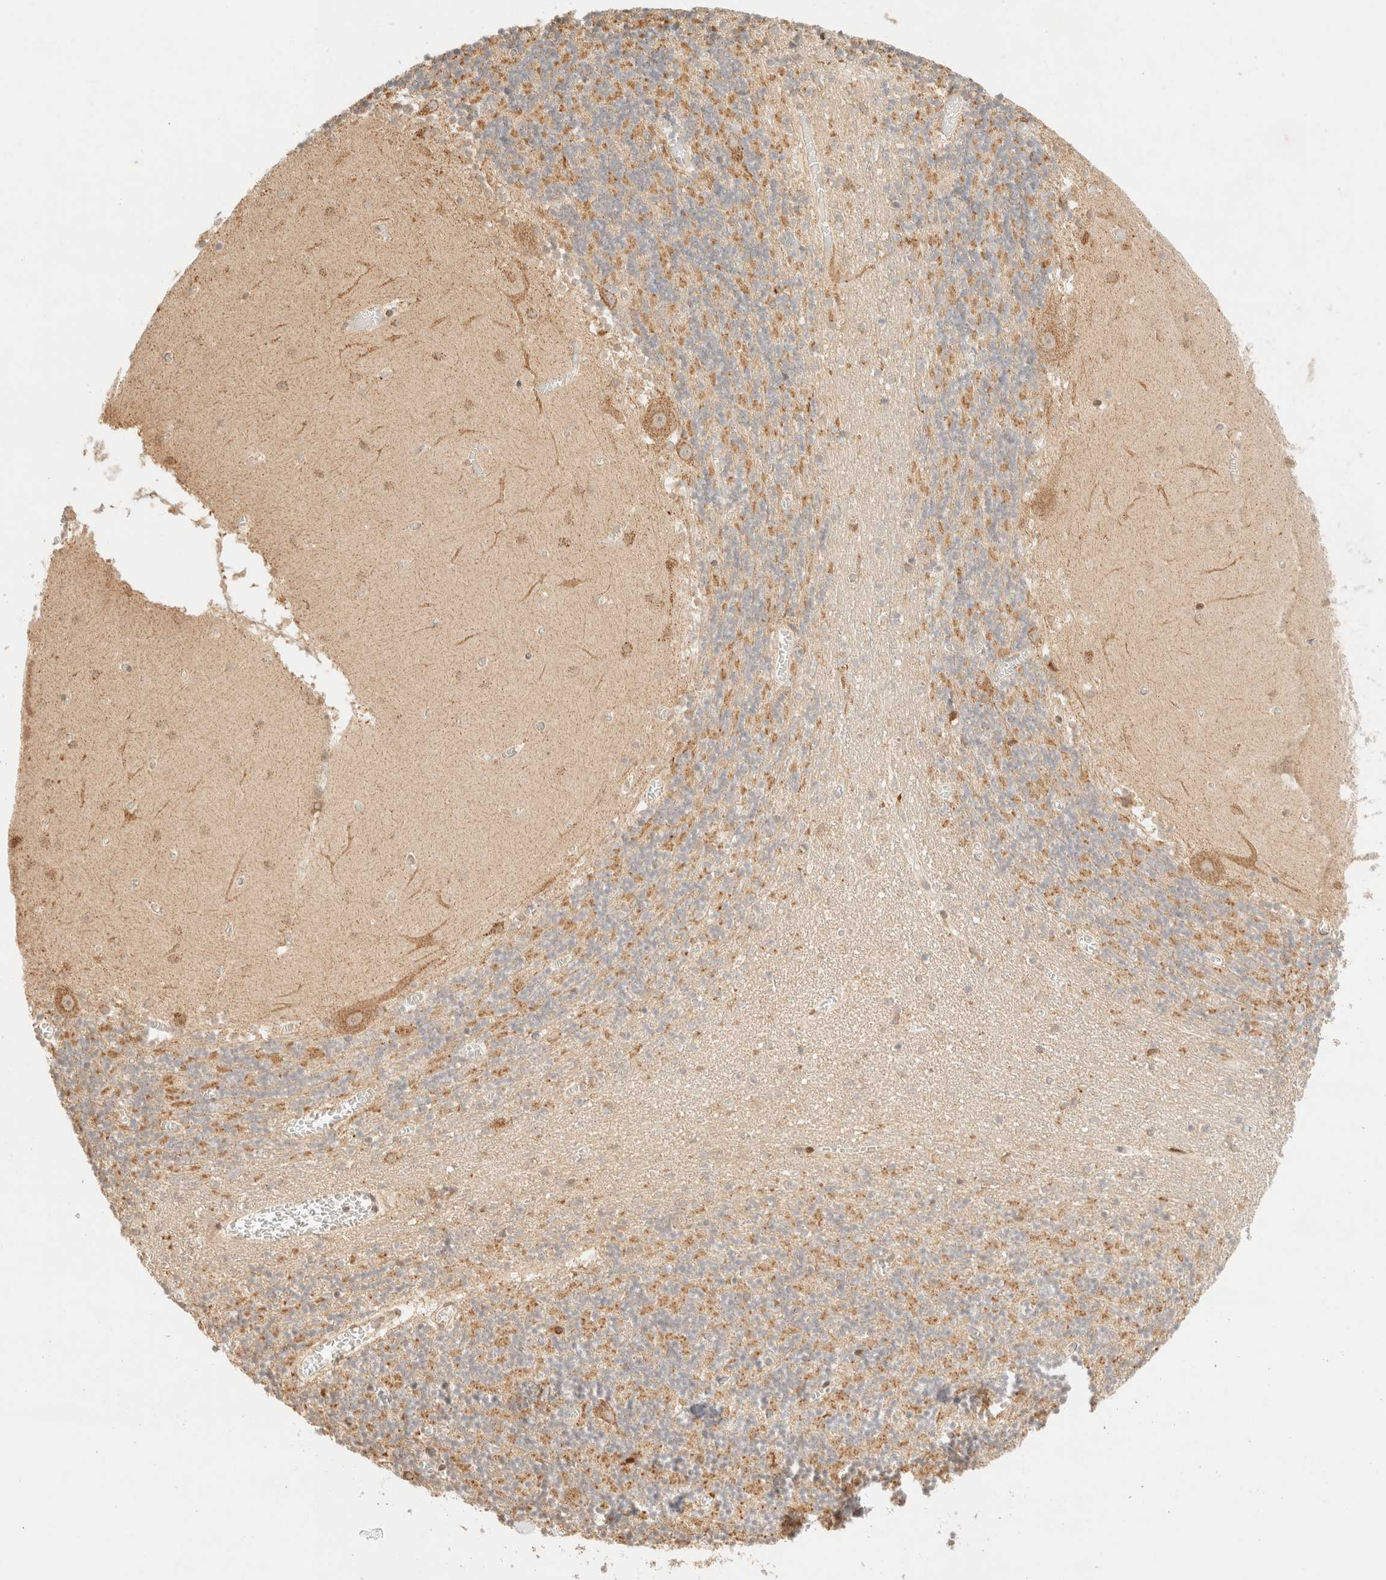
{"staining": {"intensity": "moderate", "quantity": "25%-75%", "location": "cytoplasmic/membranous"}, "tissue": "cerebellum", "cell_type": "Cells in granular layer", "image_type": "normal", "snomed": [{"axis": "morphology", "description": "Normal tissue, NOS"}, {"axis": "topography", "description": "Cerebellum"}], "caption": "Protein analysis of benign cerebellum demonstrates moderate cytoplasmic/membranous staining in about 25%-75% of cells in granular layer. The staining is performed using DAB (3,3'-diaminobenzidine) brown chromogen to label protein expression. The nuclei are counter-stained blue using hematoxylin.", "gene": "TACO1", "patient": {"sex": "female", "age": 28}}